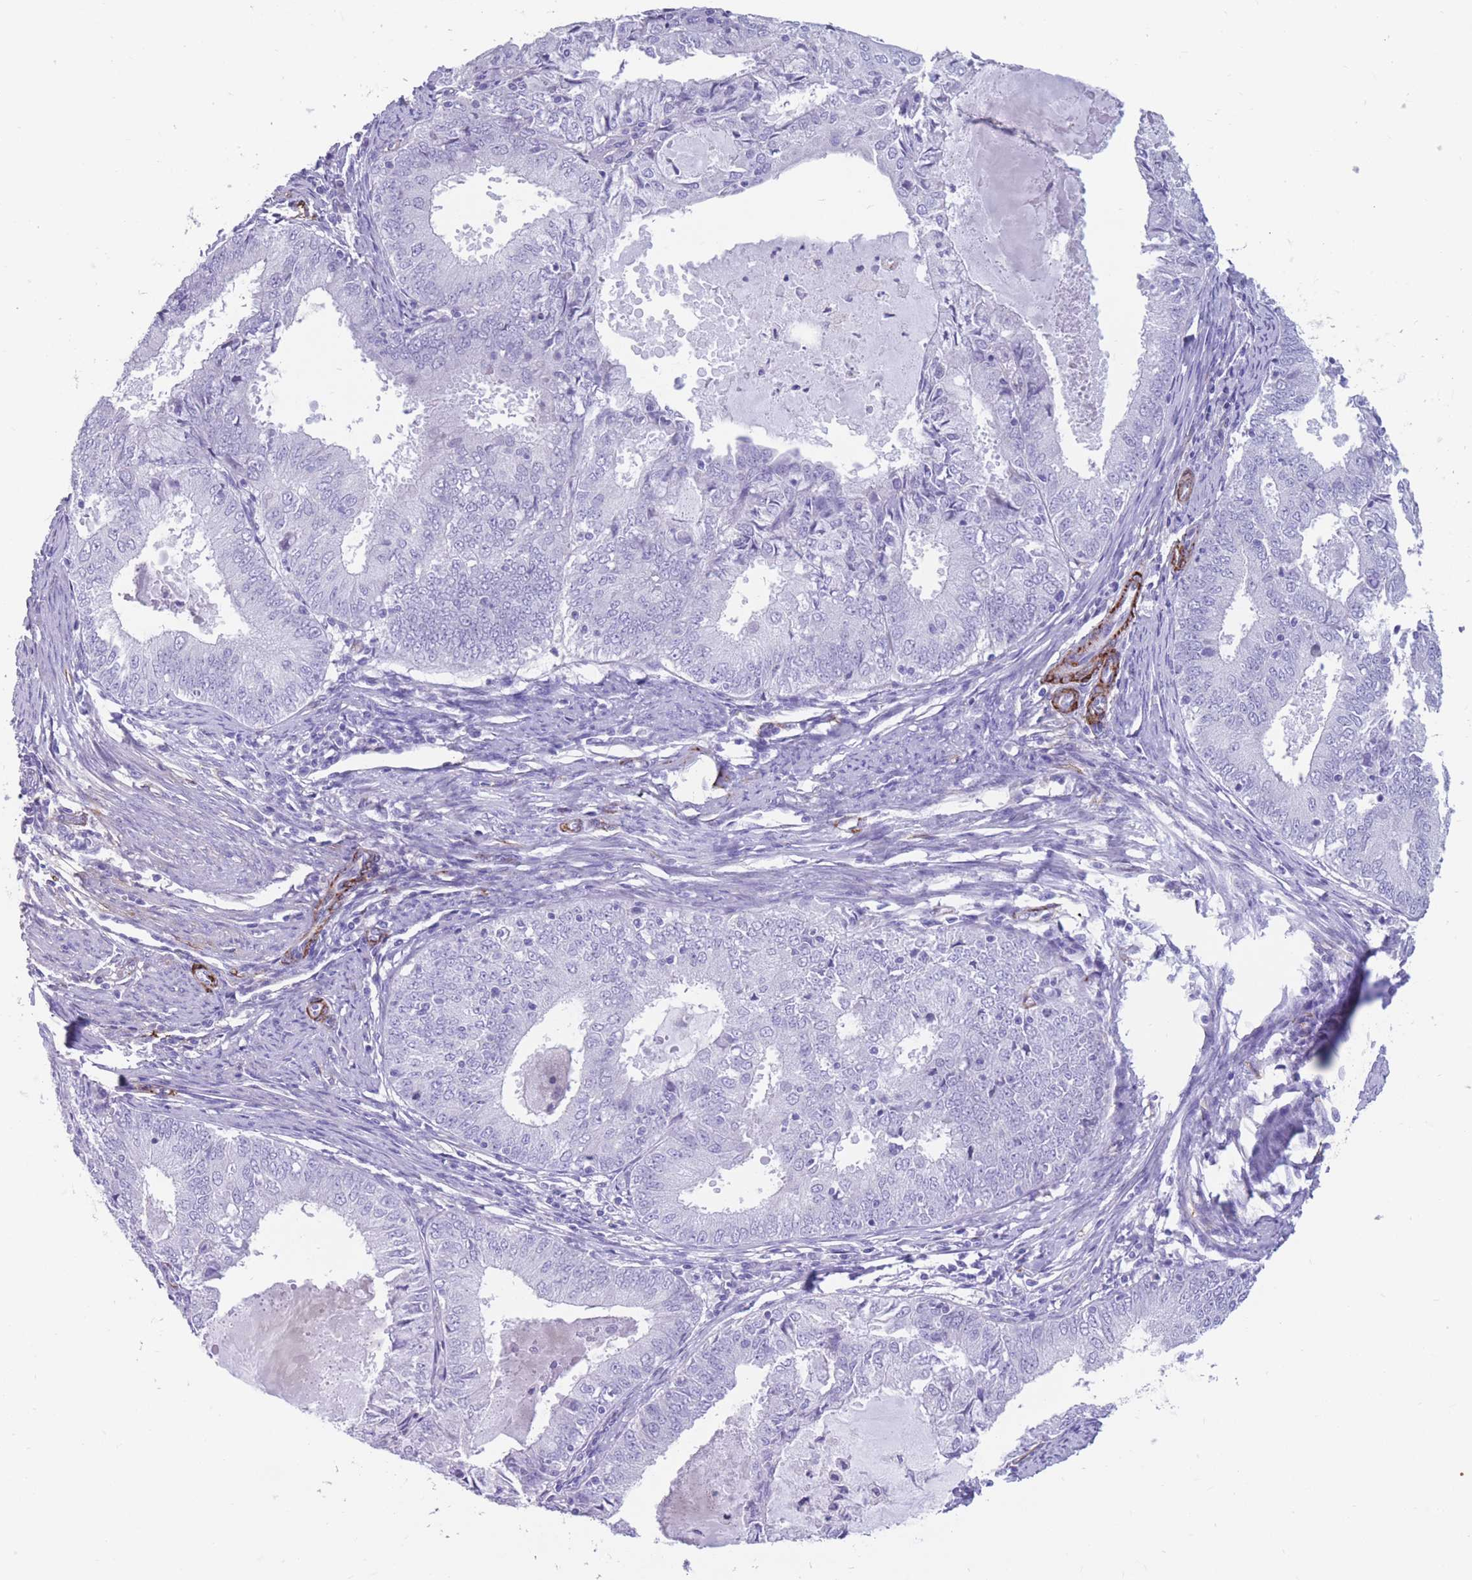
{"staining": {"intensity": "negative", "quantity": "none", "location": "none"}, "tissue": "endometrial cancer", "cell_type": "Tumor cells", "image_type": "cancer", "snomed": [{"axis": "morphology", "description": "Adenocarcinoma, NOS"}, {"axis": "topography", "description": "Endometrium"}], "caption": "The IHC histopathology image has no significant expression in tumor cells of endometrial cancer tissue.", "gene": "DPYD", "patient": {"sex": "female", "age": 57}}